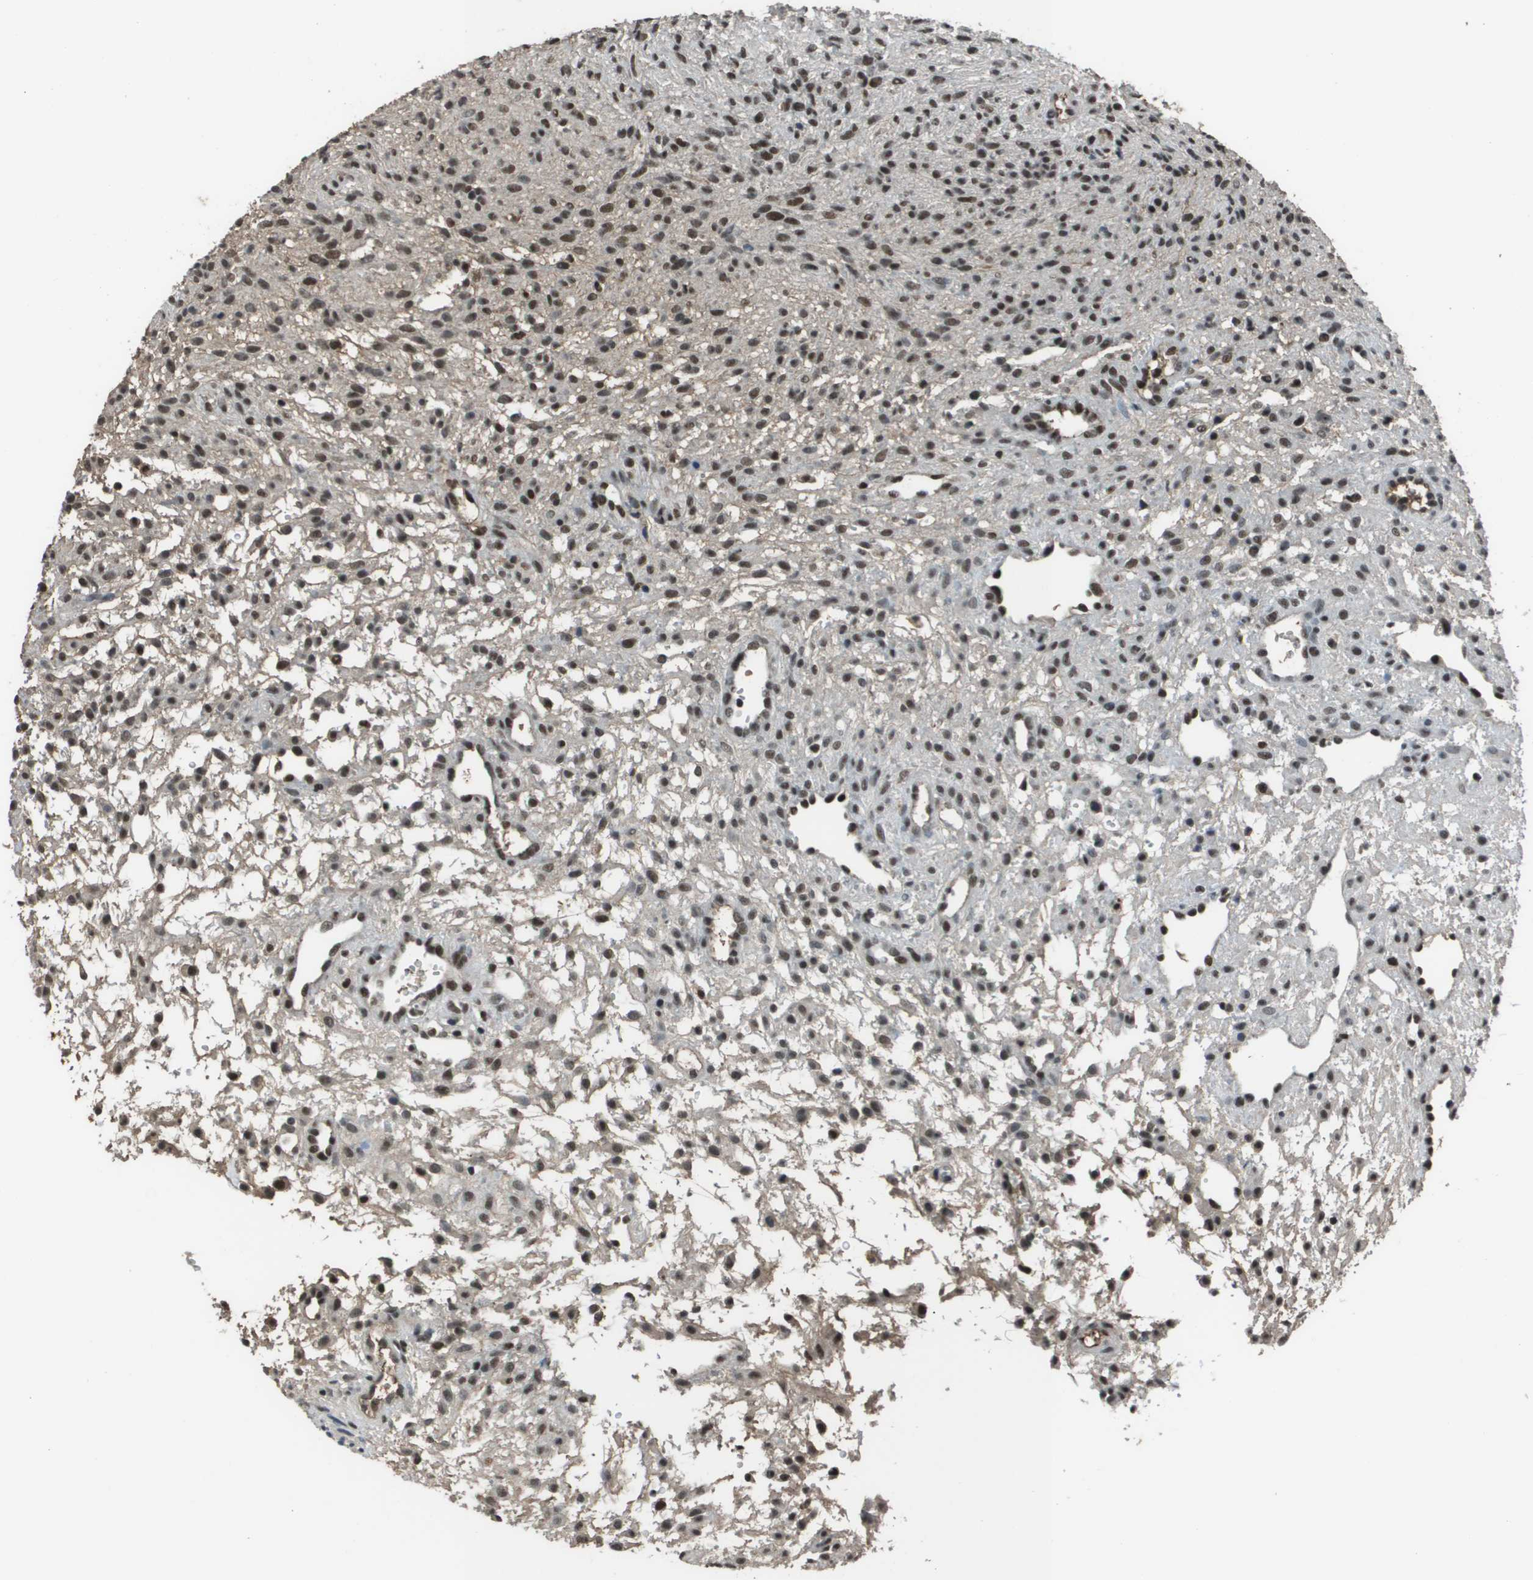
{"staining": {"intensity": "moderate", "quantity": "25%-75%", "location": "nuclear"}, "tissue": "ovary", "cell_type": "Ovarian stroma cells", "image_type": "normal", "snomed": [{"axis": "morphology", "description": "Normal tissue, NOS"}, {"axis": "morphology", "description": "Cyst, NOS"}, {"axis": "topography", "description": "Ovary"}], "caption": "About 25%-75% of ovarian stroma cells in unremarkable human ovary exhibit moderate nuclear protein positivity as visualized by brown immunohistochemical staining.", "gene": "THRAP3", "patient": {"sex": "female", "age": 18}}